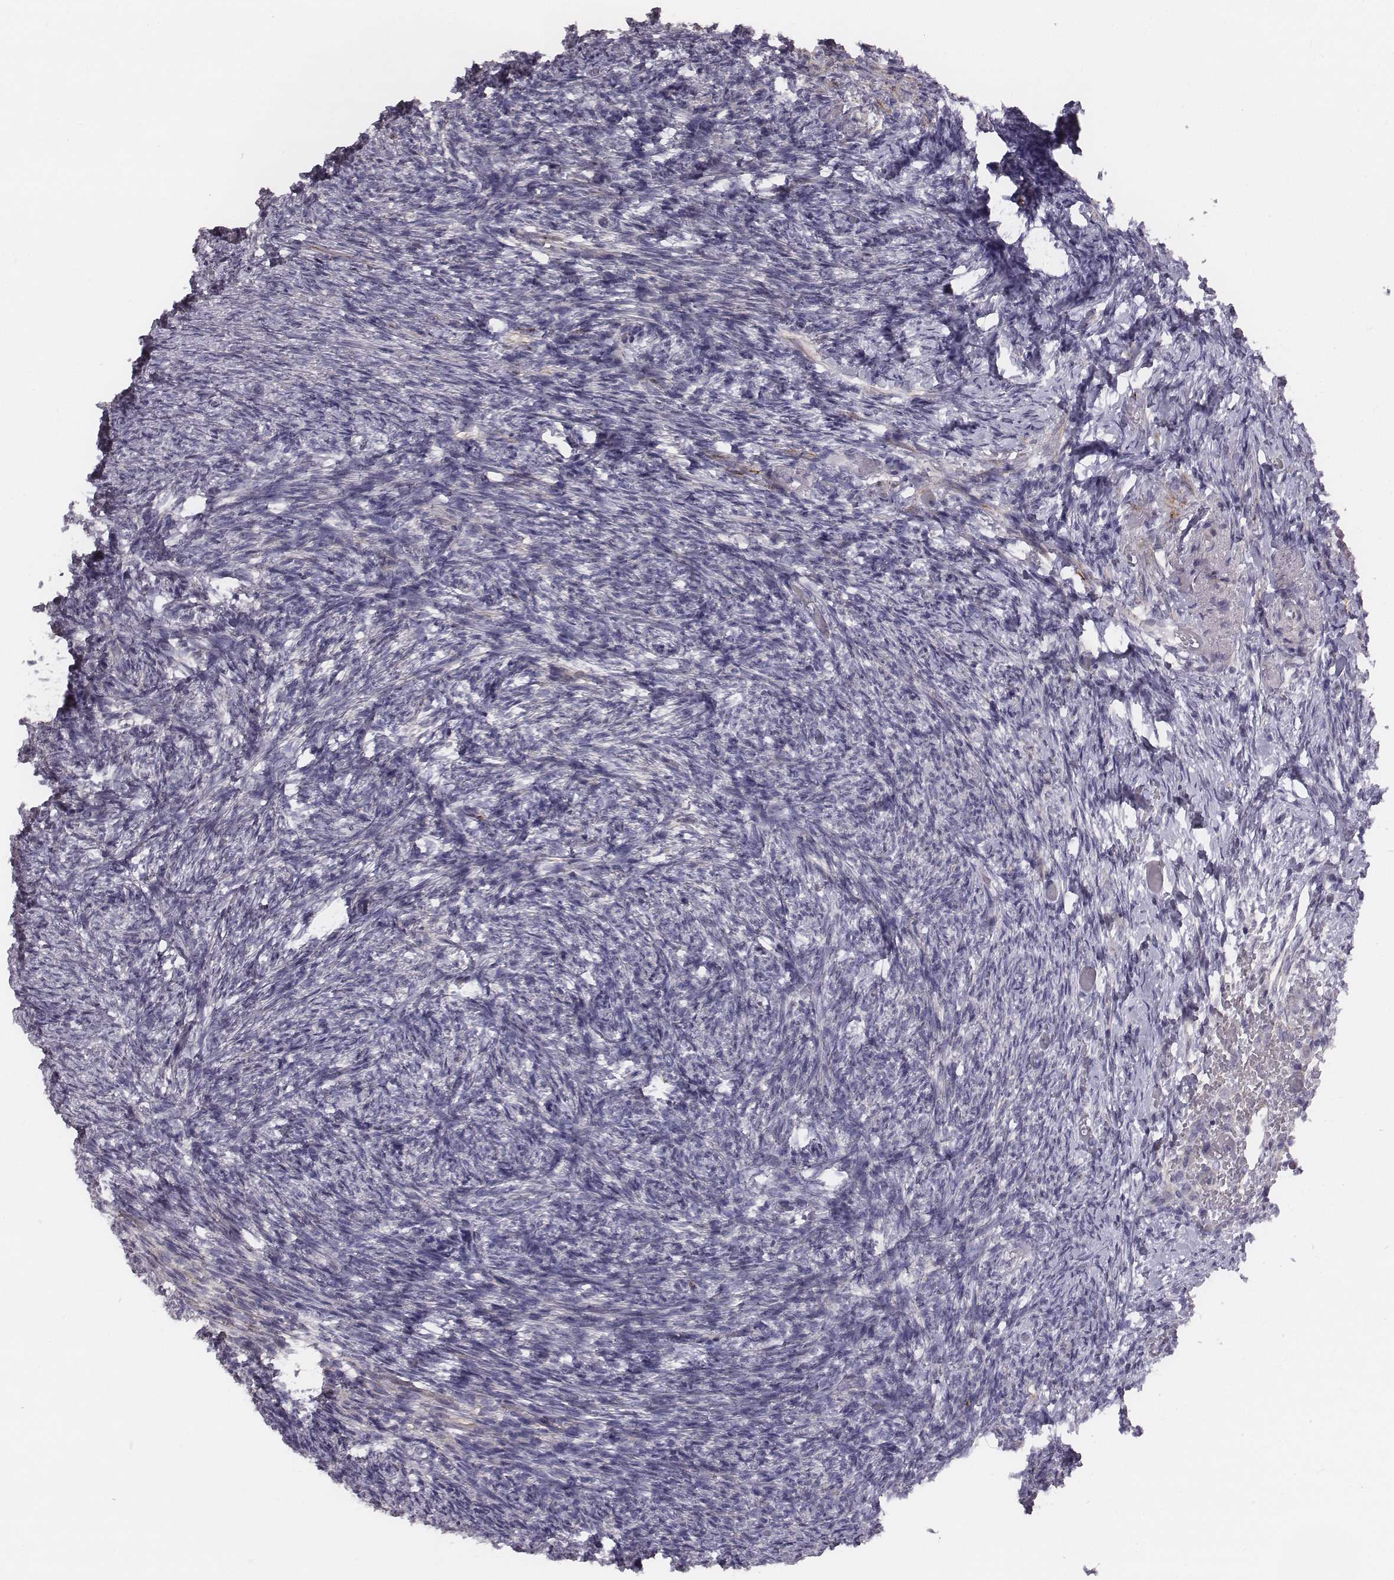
{"staining": {"intensity": "negative", "quantity": "none", "location": "none"}, "tissue": "ovary", "cell_type": "Follicle cells", "image_type": "normal", "snomed": [{"axis": "morphology", "description": "Normal tissue, NOS"}, {"axis": "topography", "description": "Ovary"}], "caption": "IHC of normal human ovary reveals no positivity in follicle cells. (DAB (3,3'-diaminobenzidine) immunohistochemistry (IHC), high magnification).", "gene": "PRKCZ", "patient": {"sex": "female", "age": 72}}